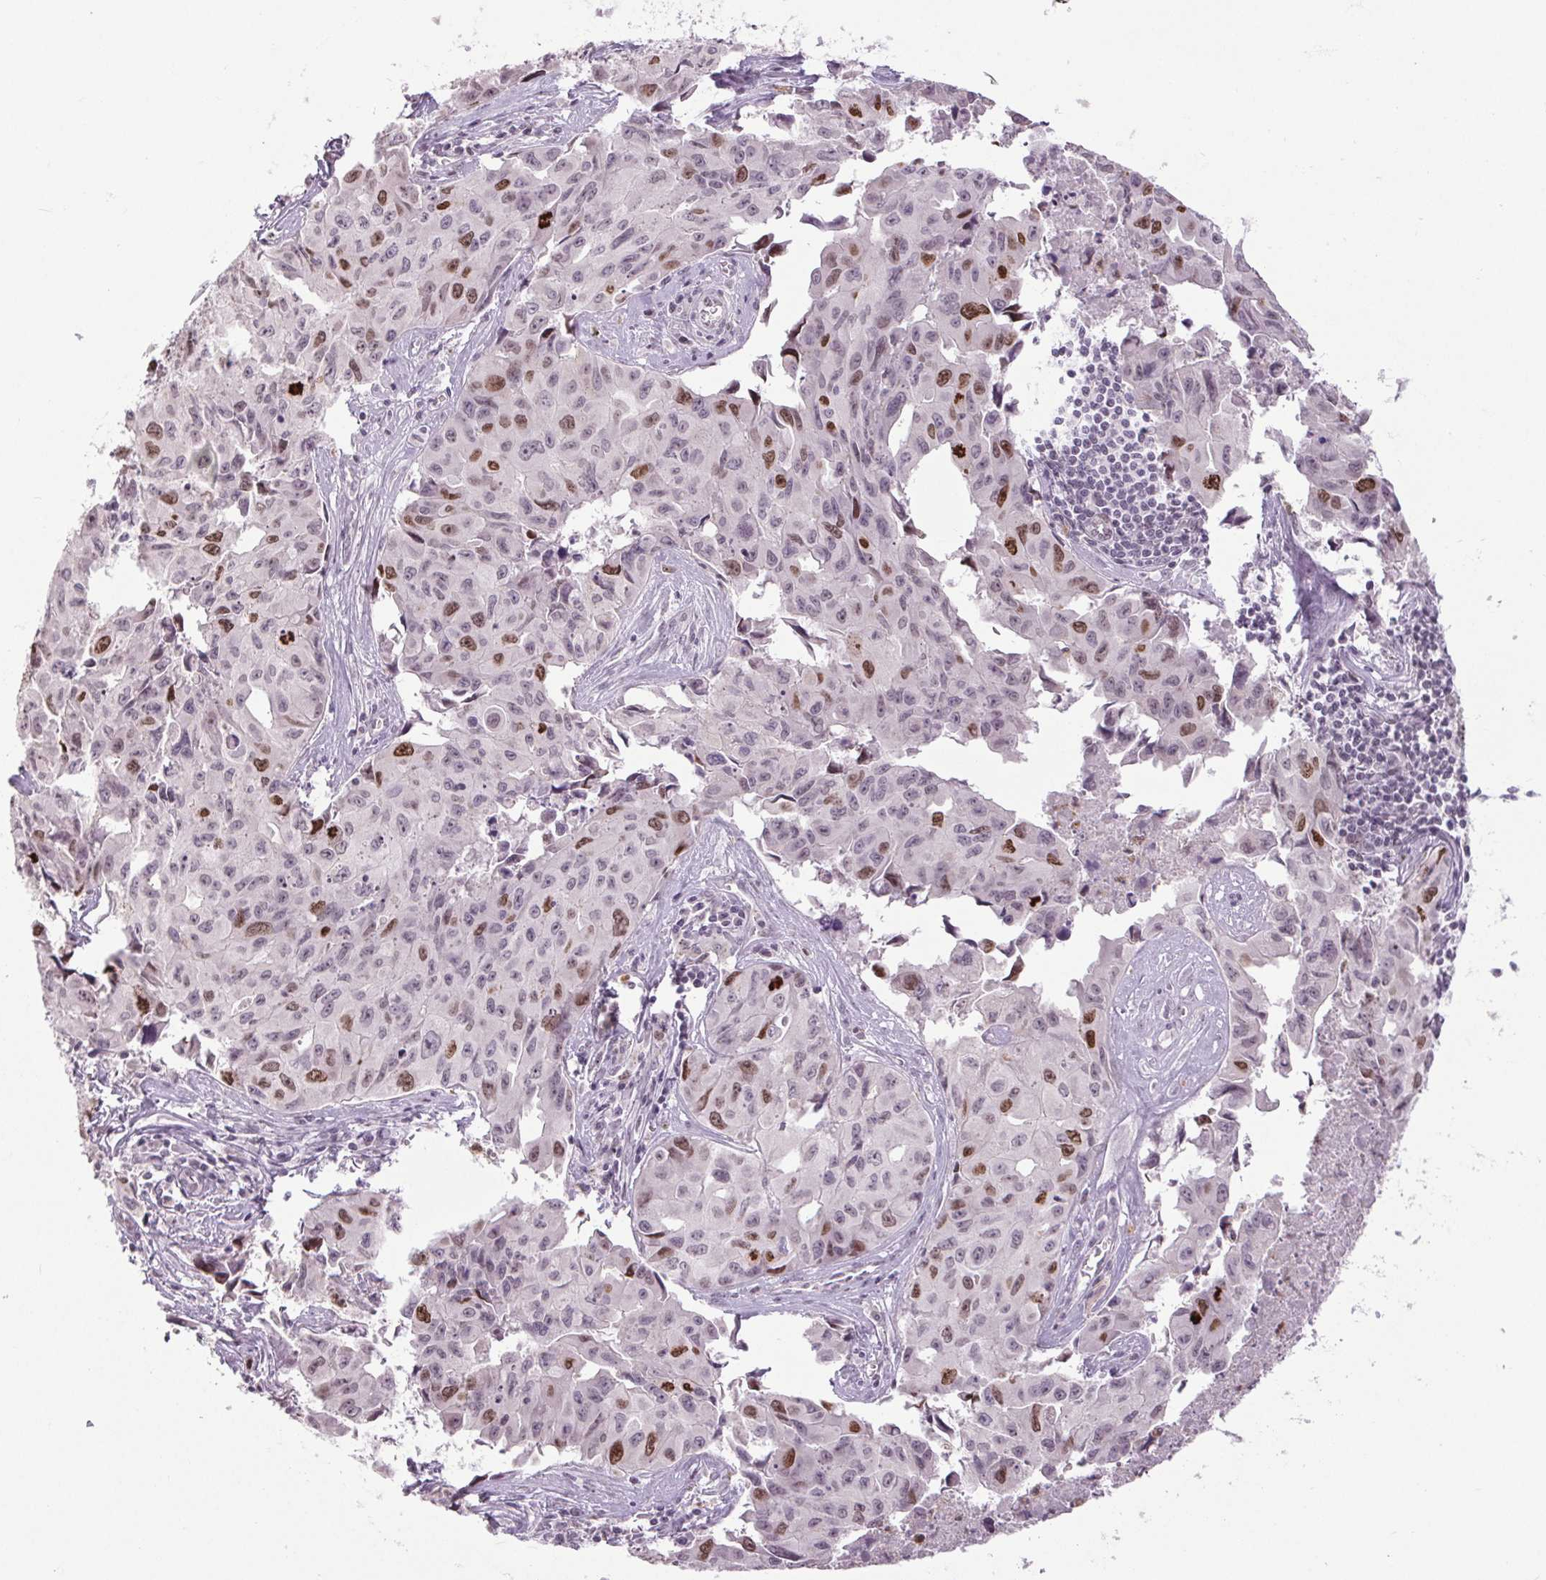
{"staining": {"intensity": "strong", "quantity": "<25%", "location": "nuclear"}, "tissue": "lung cancer", "cell_type": "Tumor cells", "image_type": "cancer", "snomed": [{"axis": "morphology", "description": "Adenocarcinoma, NOS"}, {"axis": "topography", "description": "Lymph node"}, {"axis": "topography", "description": "Lung"}], "caption": "Tumor cells show medium levels of strong nuclear positivity in about <25% of cells in human lung cancer (adenocarcinoma).", "gene": "SMIM6", "patient": {"sex": "male", "age": 64}}